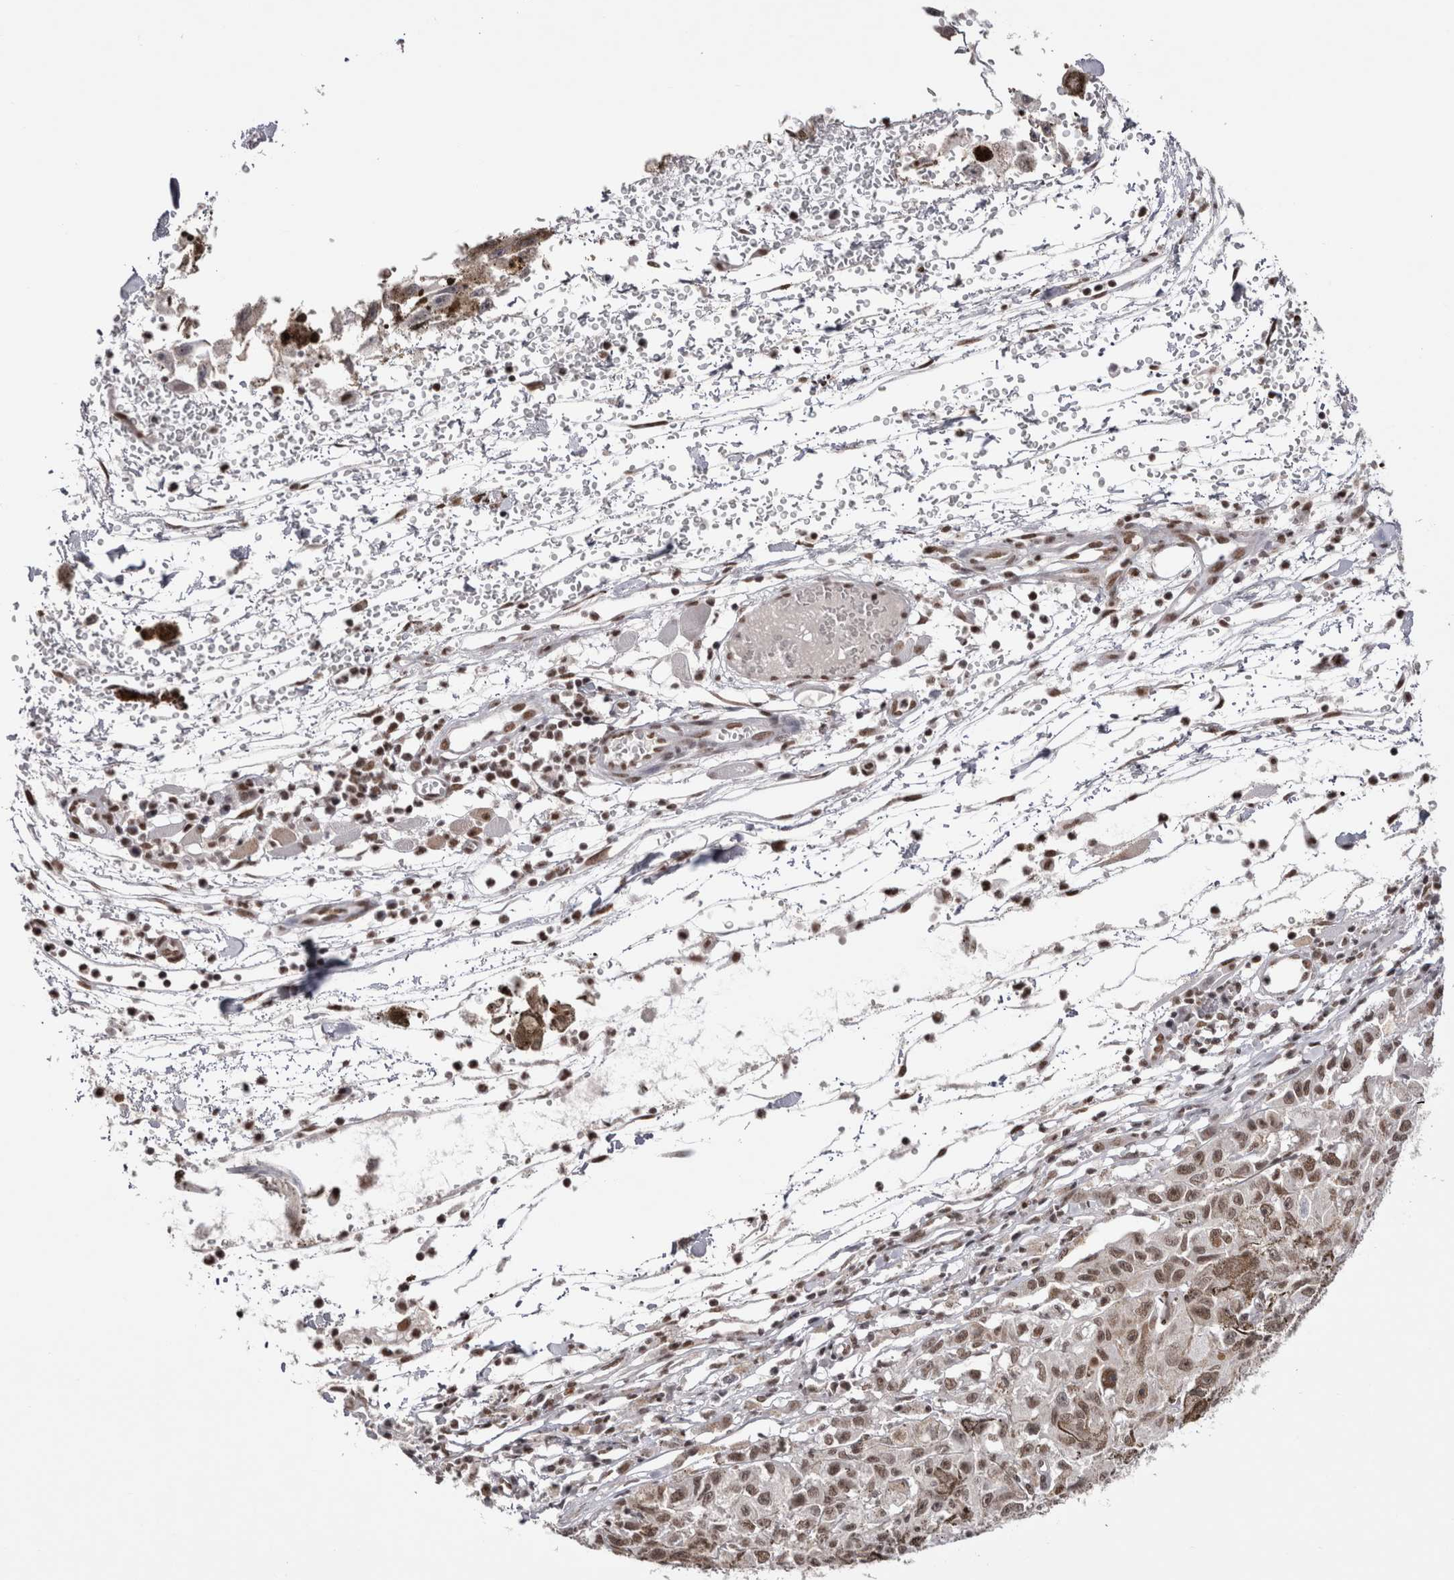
{"staining": {"intensity": "moderate", "quantity": "25%-75%", "location": "nuclear"}, "tissue": "melanoma", "cell_type": "Tumor cells", "image_type": "cancer", "snomed": [{"axis": "morphology", "description": "Malignant melanoma, NOS"}, {"axis": "topography", "description": "Skin"}], "caption": "A micrograph showing moderate nuclear positivity in about 25%-75% of tumor cells in malignant melanoma, as visualized by brown immunohistochemical staining.", "gene": "SMC1A", "patient": {"sex": "female", "age": 104}}